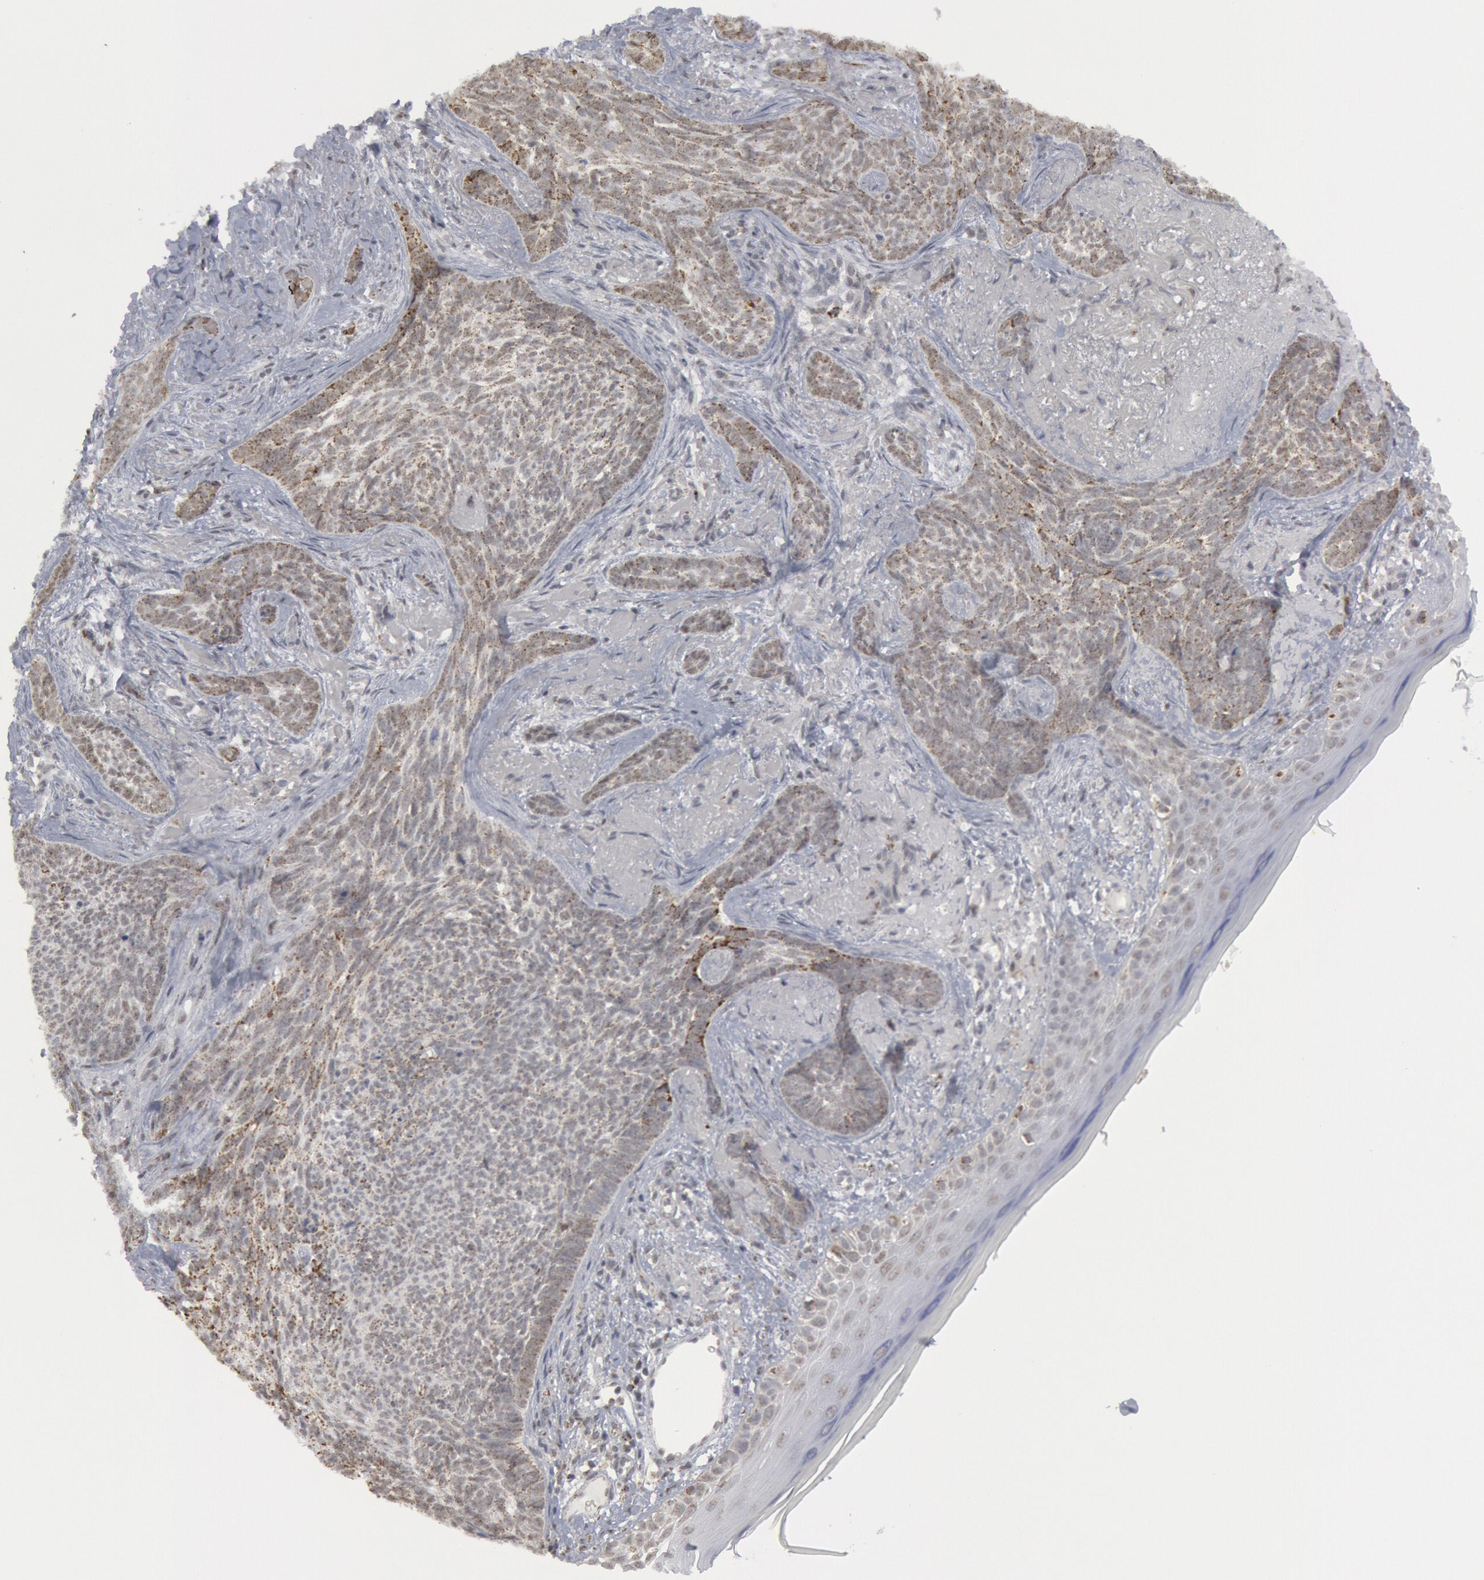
{"staining": {"intensity": "weak", "quantity": "<25%", "location": "cytoplasmic/membranous"}, "tissue": "skin cancer", "cell_type": "Tumor cells", "image_type": "cancer", "snomed": [{"axis": "morphology", "description": "Basal cell carcinoma"}, {"axis": "topography", "description": "Skin"}], "caption": "Immunohistochemical staining of basal cell carcinoma (skin) demonstrates no significant staining in tumor cells. Nuclei are stained in blue.", "gene": "CASP9", "patient": {"sex": "female", "age": 81}}